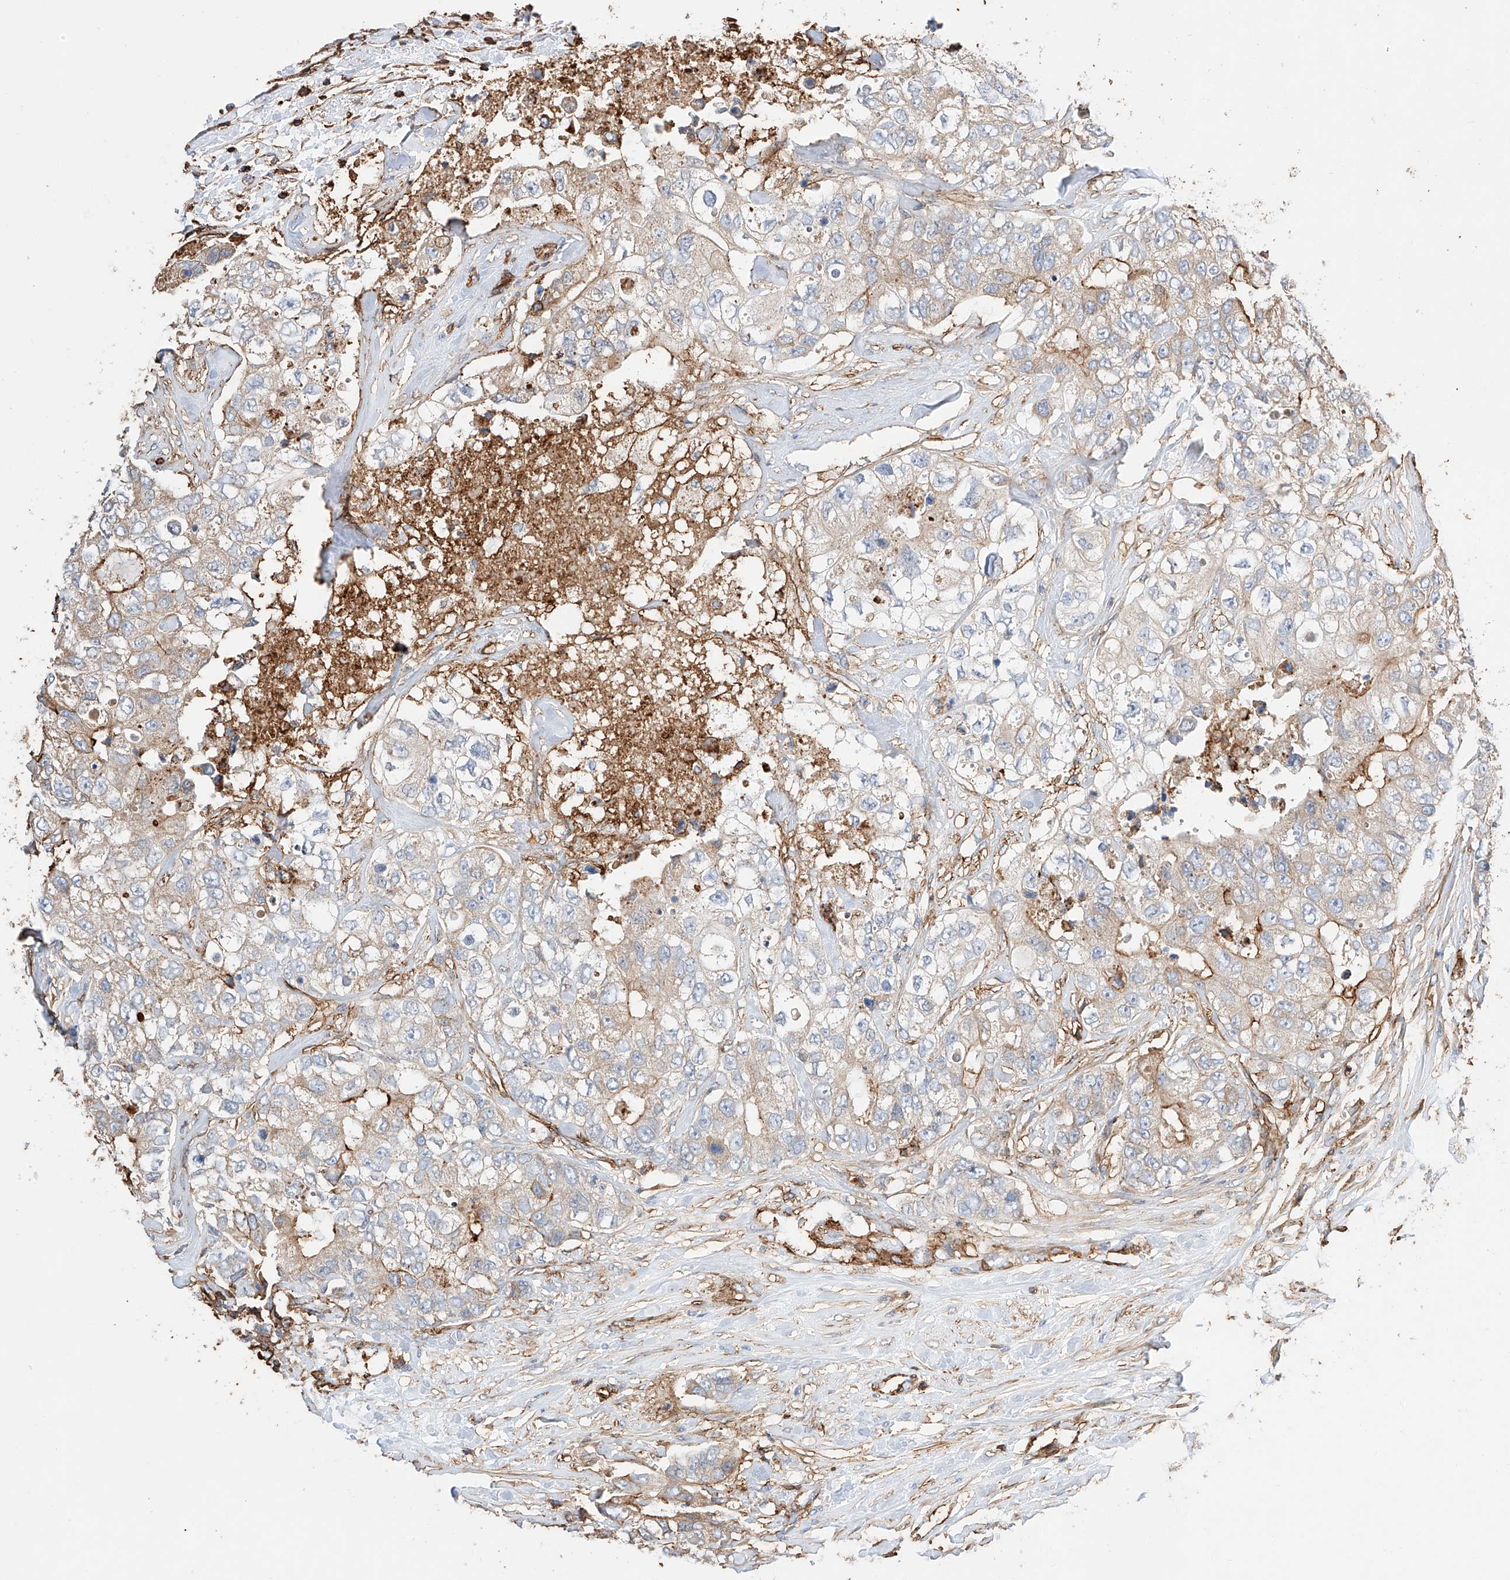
{"staining": {"intensity": "moderate", "quantity": "<25%", "location": "cytoplasmic/membranous"}, "tissue": "breast cancer", "cell_type": "Tumor cells", "image_type": "cancer", "snomed": [{"axis": "morphology", "description": "Duct carcinoma"}, {"axis": "topography", "description": "Breast"}], "caption": "Protein staining displays moderate cytoplasmic/membranous staining in approximately <25% of tumor cells in breast infiltrating ductal carcinoma.", "gene": "WFS1", "patient": {"sex": "female", "age": 62}}